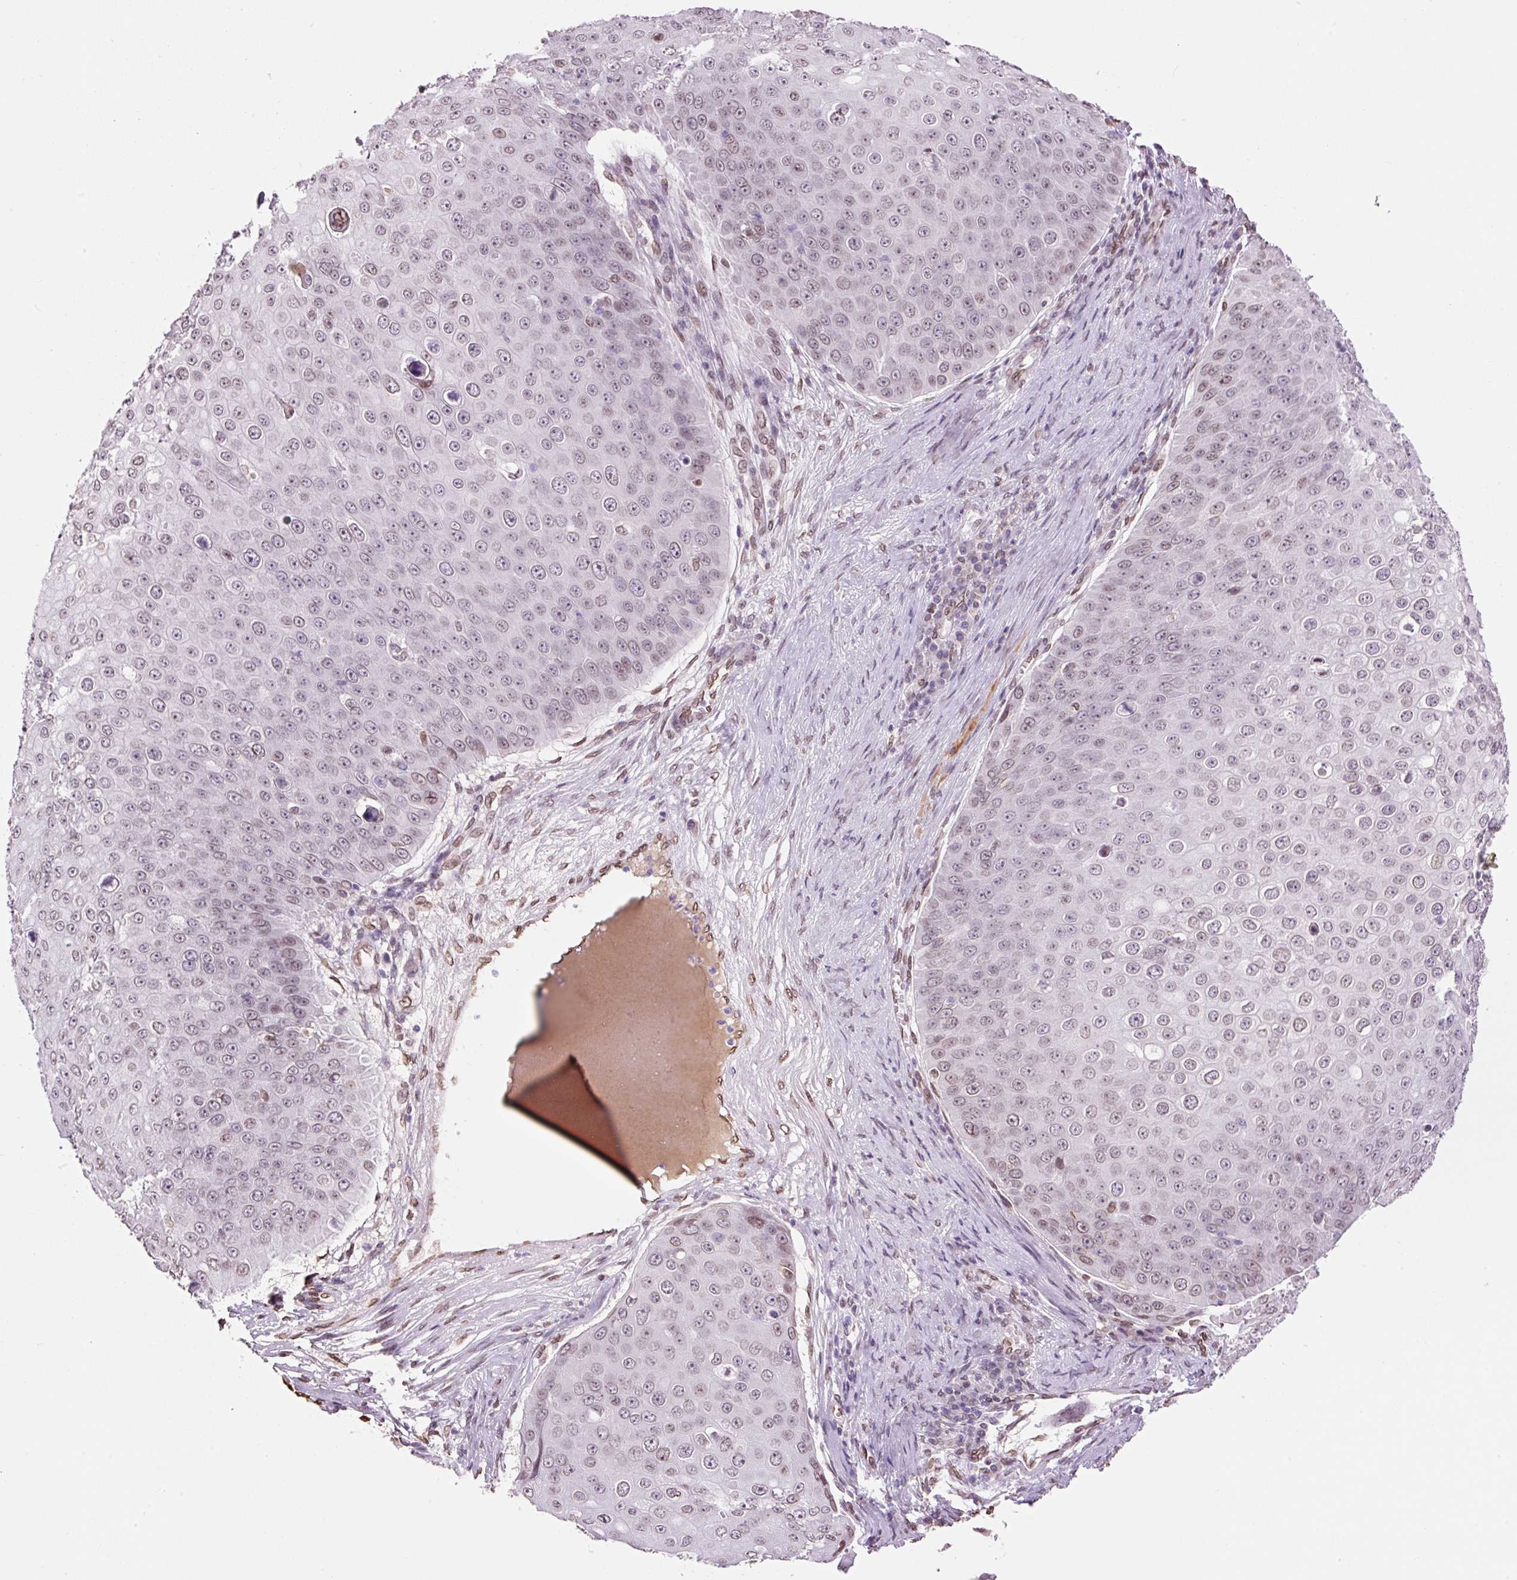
{"staining": {"intensity": "moderate", "quantity": "25%-75%", "location": "cytoplasmic/membranous,nuclear"}, "tissue": "skin cancer", "cell_type": "Tumor cells", "image_type": "cancer", "snomed": [{"axis": "morphology", "description": "Squamous cell carcinoma, NOS"}, {"axis": "topography", "description": "Skin"}], "caption": "The image shows a brown stain indicating the presence of a protein in the cytoplasmic/membranous and nuclear of tumor cells in skin squamous cell carcinoma.", "gene": "ZNF224", "patient": {"sex": "male", "age": 71}}